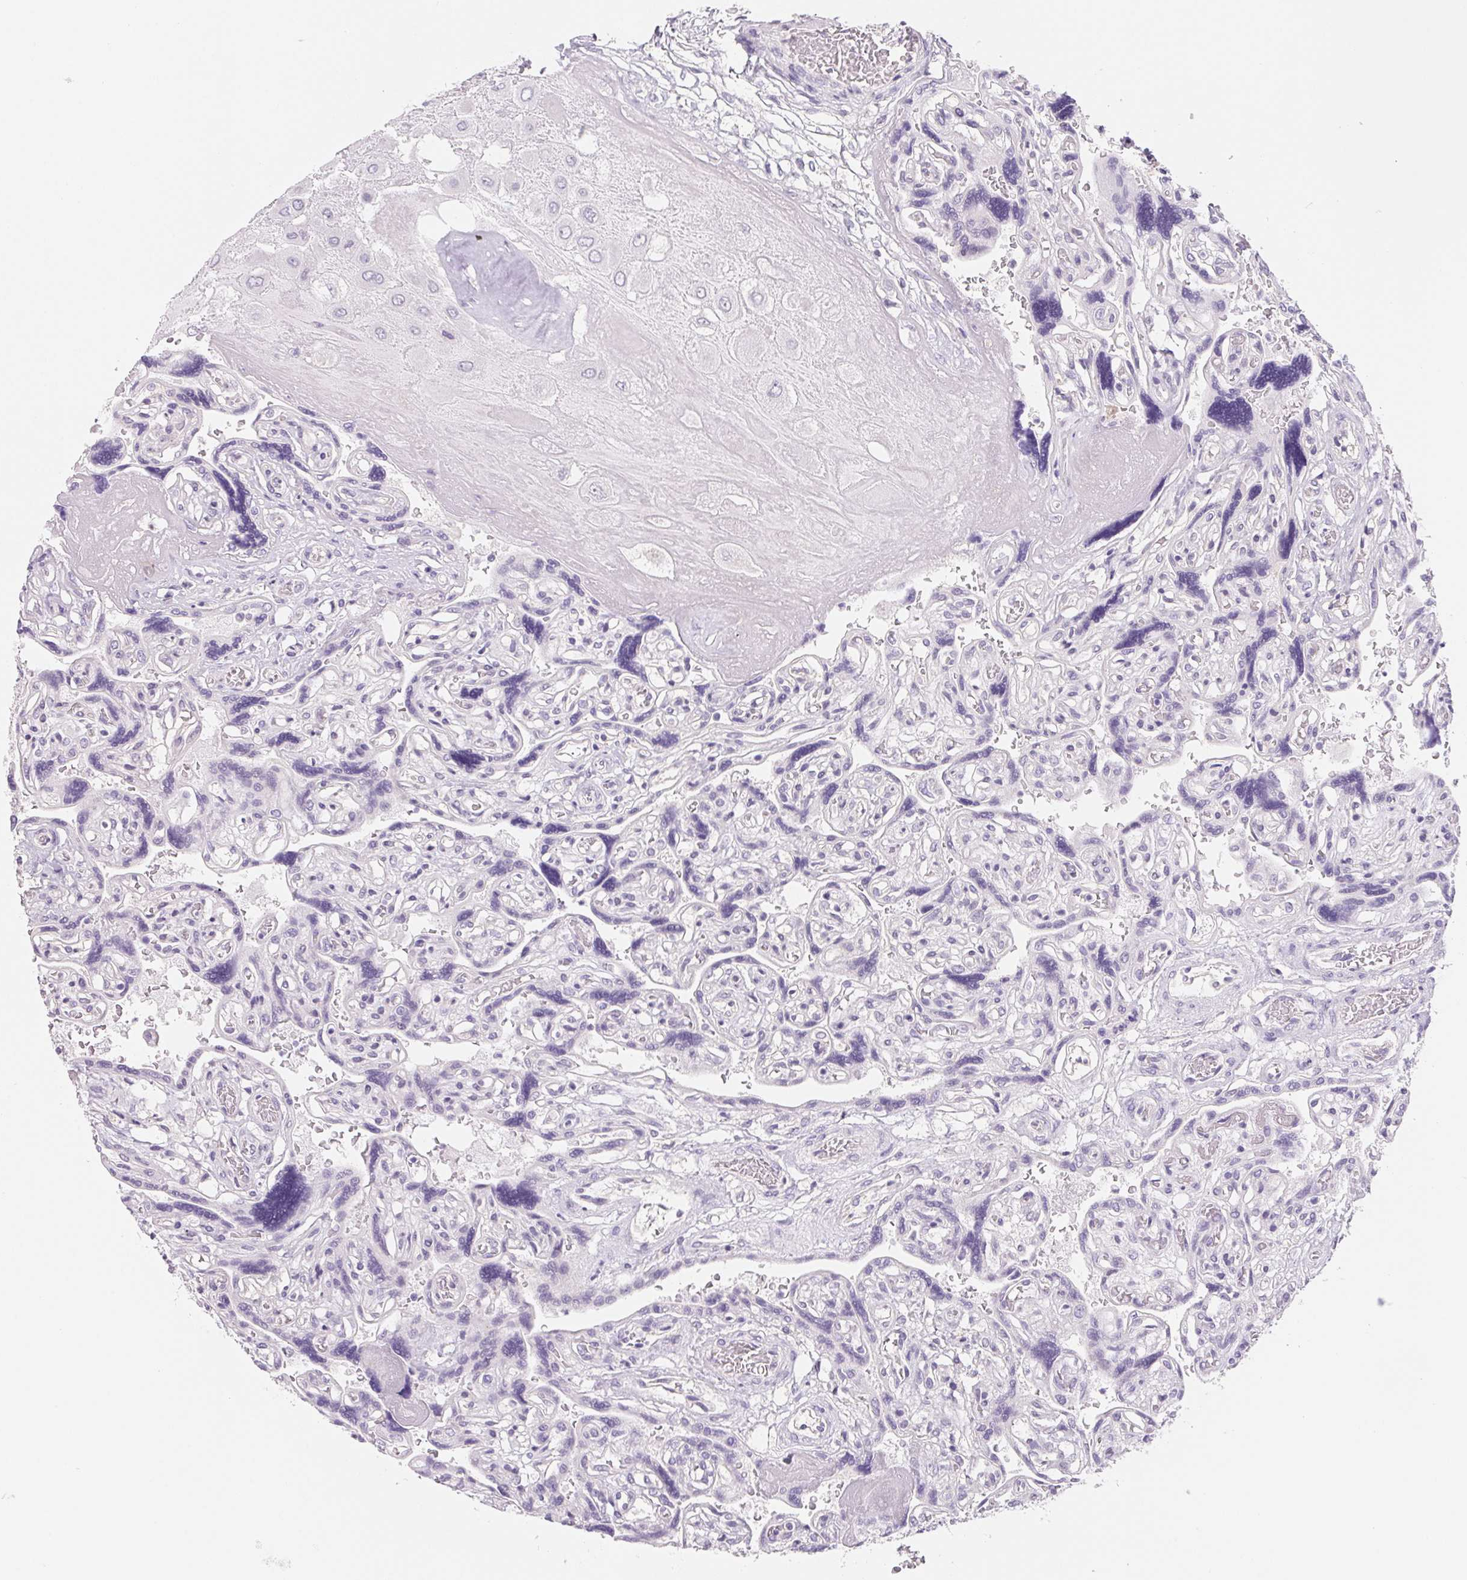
{"staining": {"intensity": "negative", "quantity": "none", "location": "none"}, "tissue": "placenta", "cell_type": "Decidual cells", "image_type": "normal", "snomed": [{"axis": "morphology", "description": "Normal tissue, NOS"}, {"axis": "topography", "description": "Placenta"}], "caption": "Immunohistochemistry of benign placenta displays no expression in decidual cells. (IHC, brightfield microscopy, high magnification).", "gene": "CTNND2", "patient": {"sex": "female", "age": 32}}